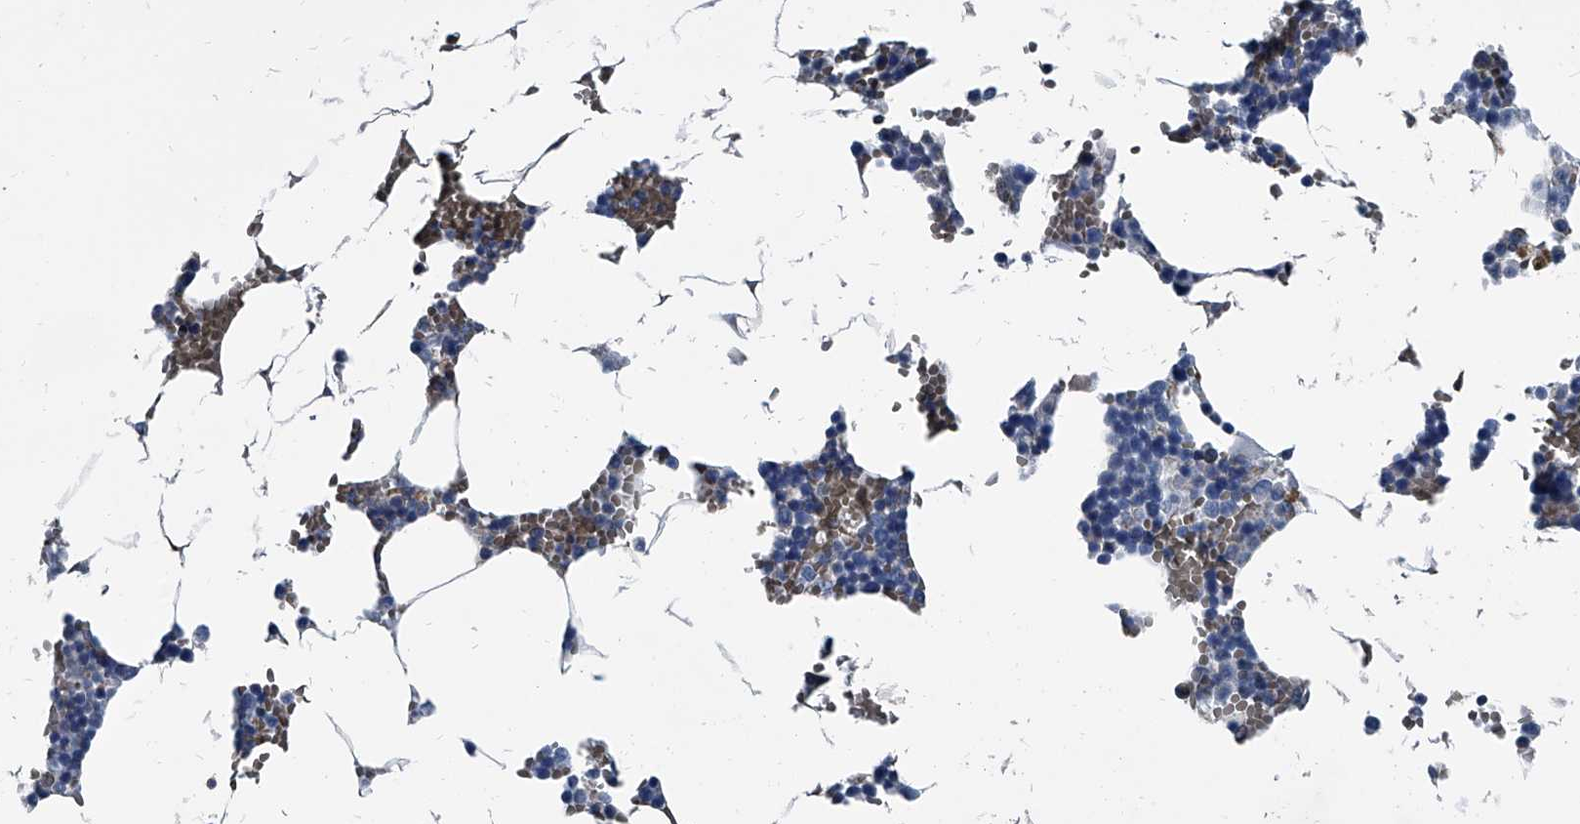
{"staining": {"intensity": "negative", "quantity": "none", "location": "none"}, "tissue": "bone marrow", "cell_type": "Hematopoietic cells", "image_type": "normal", "snomed": [{"axis": "morphology", "description": "Normal tissue, NOS"}, {"axis": "topography", "description": "Bone marrow"}], "caption": "Immunohistochemistry (IHC) image of normal bone marrow stained for a protein (brown), which exhibits no expression in hematopoietic cells. The staining is performed using DAB (3,3'-diaminobenzidine) brown chromogen with nuclei counter-stained in using hematoxylin.", "gene": "PLEC", "patient": {"sex": "male", "age": 70}}